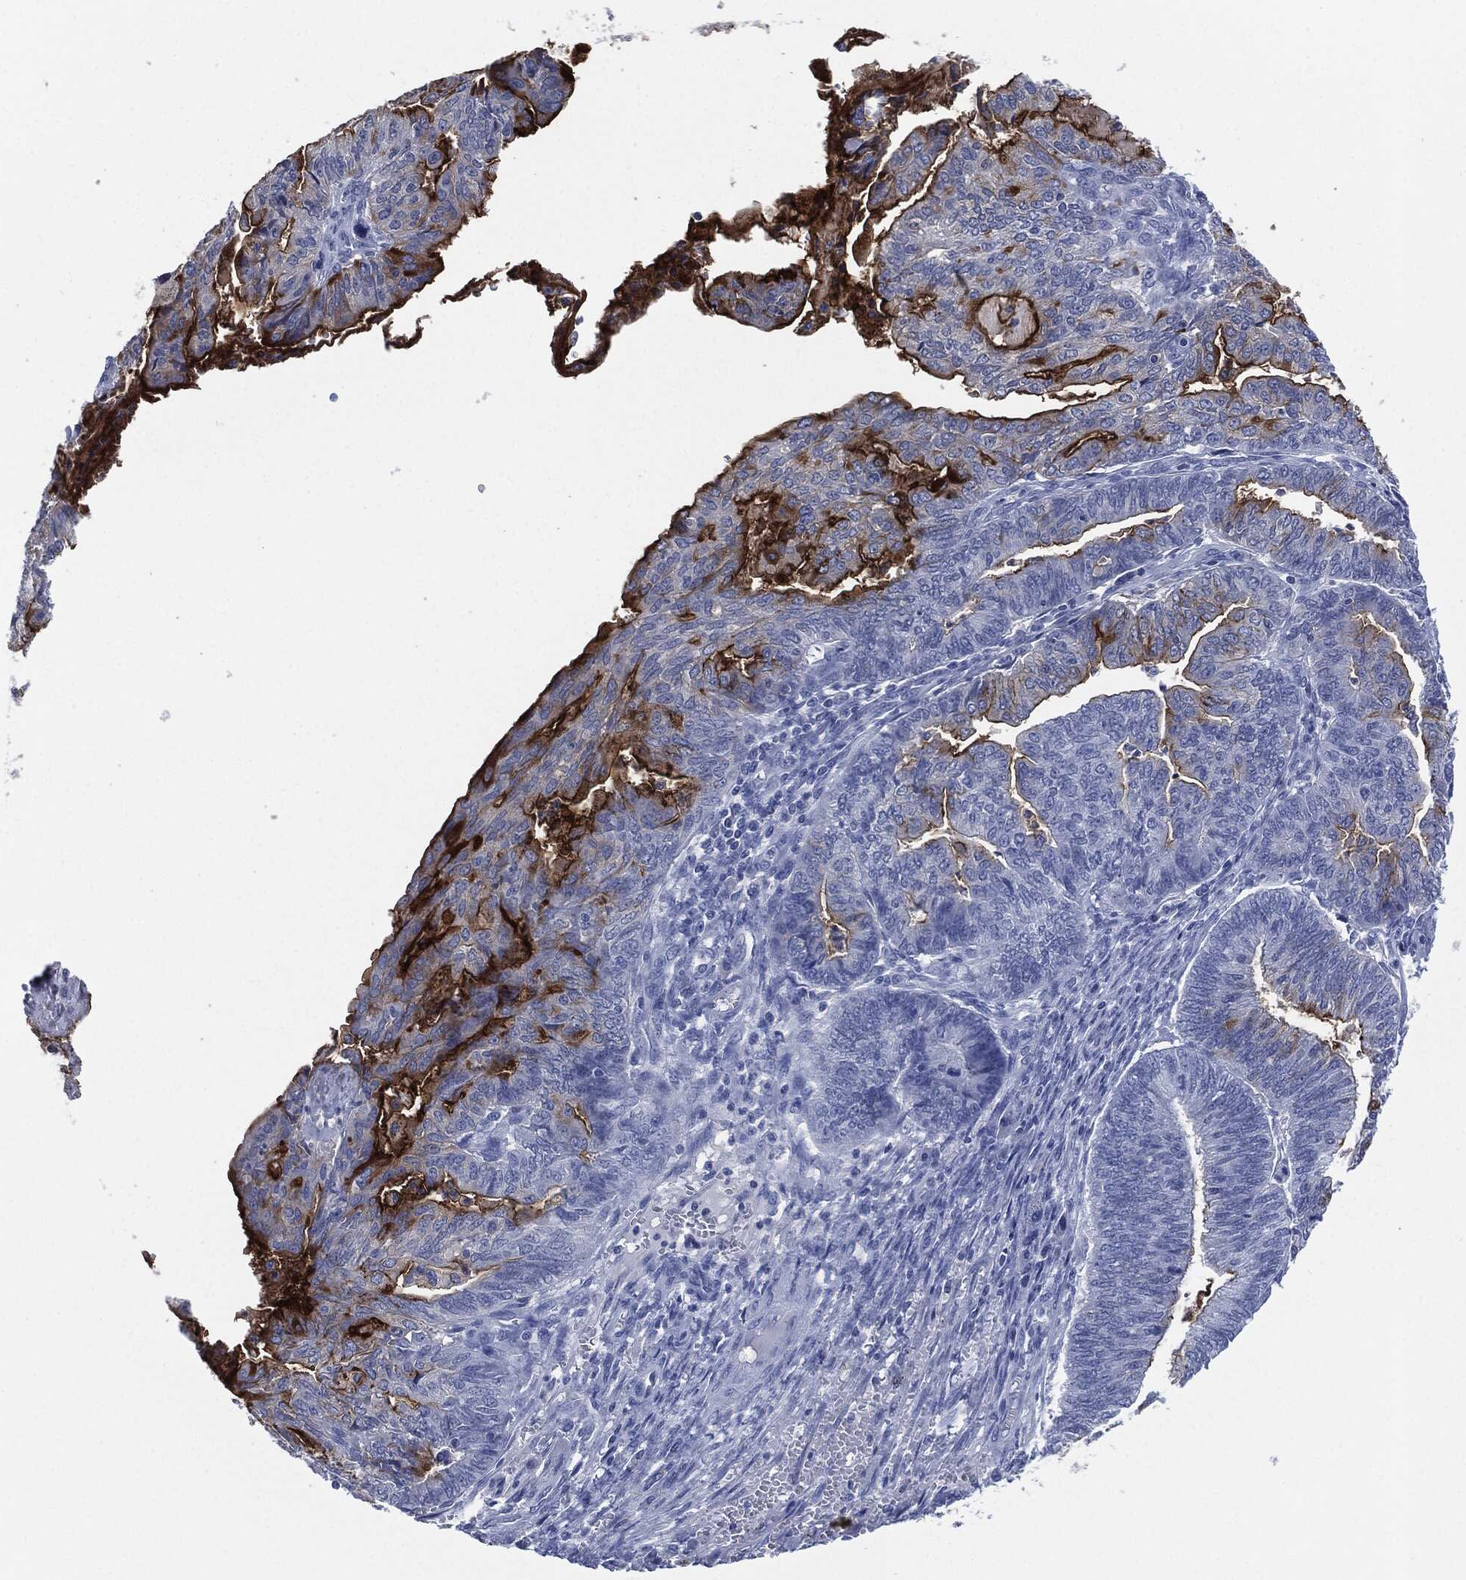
{"staining": {"intensity": "strong", "quantity": "25%-75%", "location": "cytoplasmic/membranous"}, "tissue": "endometrial cancer", "cell_type": "Tumor cells", "image_type": "cancer", "snomed": [{"axis": "morphology", "description": "Adenocarcinoma, NOS"}, {"axis": "topography", "description": "Endometrium"}], "caption": "Endometrial cancer tissue displays strong cytoplasmic/membranous expression in approximately 25%-75% of tumor cells", "gene": "MUC16", "patient": {"sex": "female", "age": 82}}